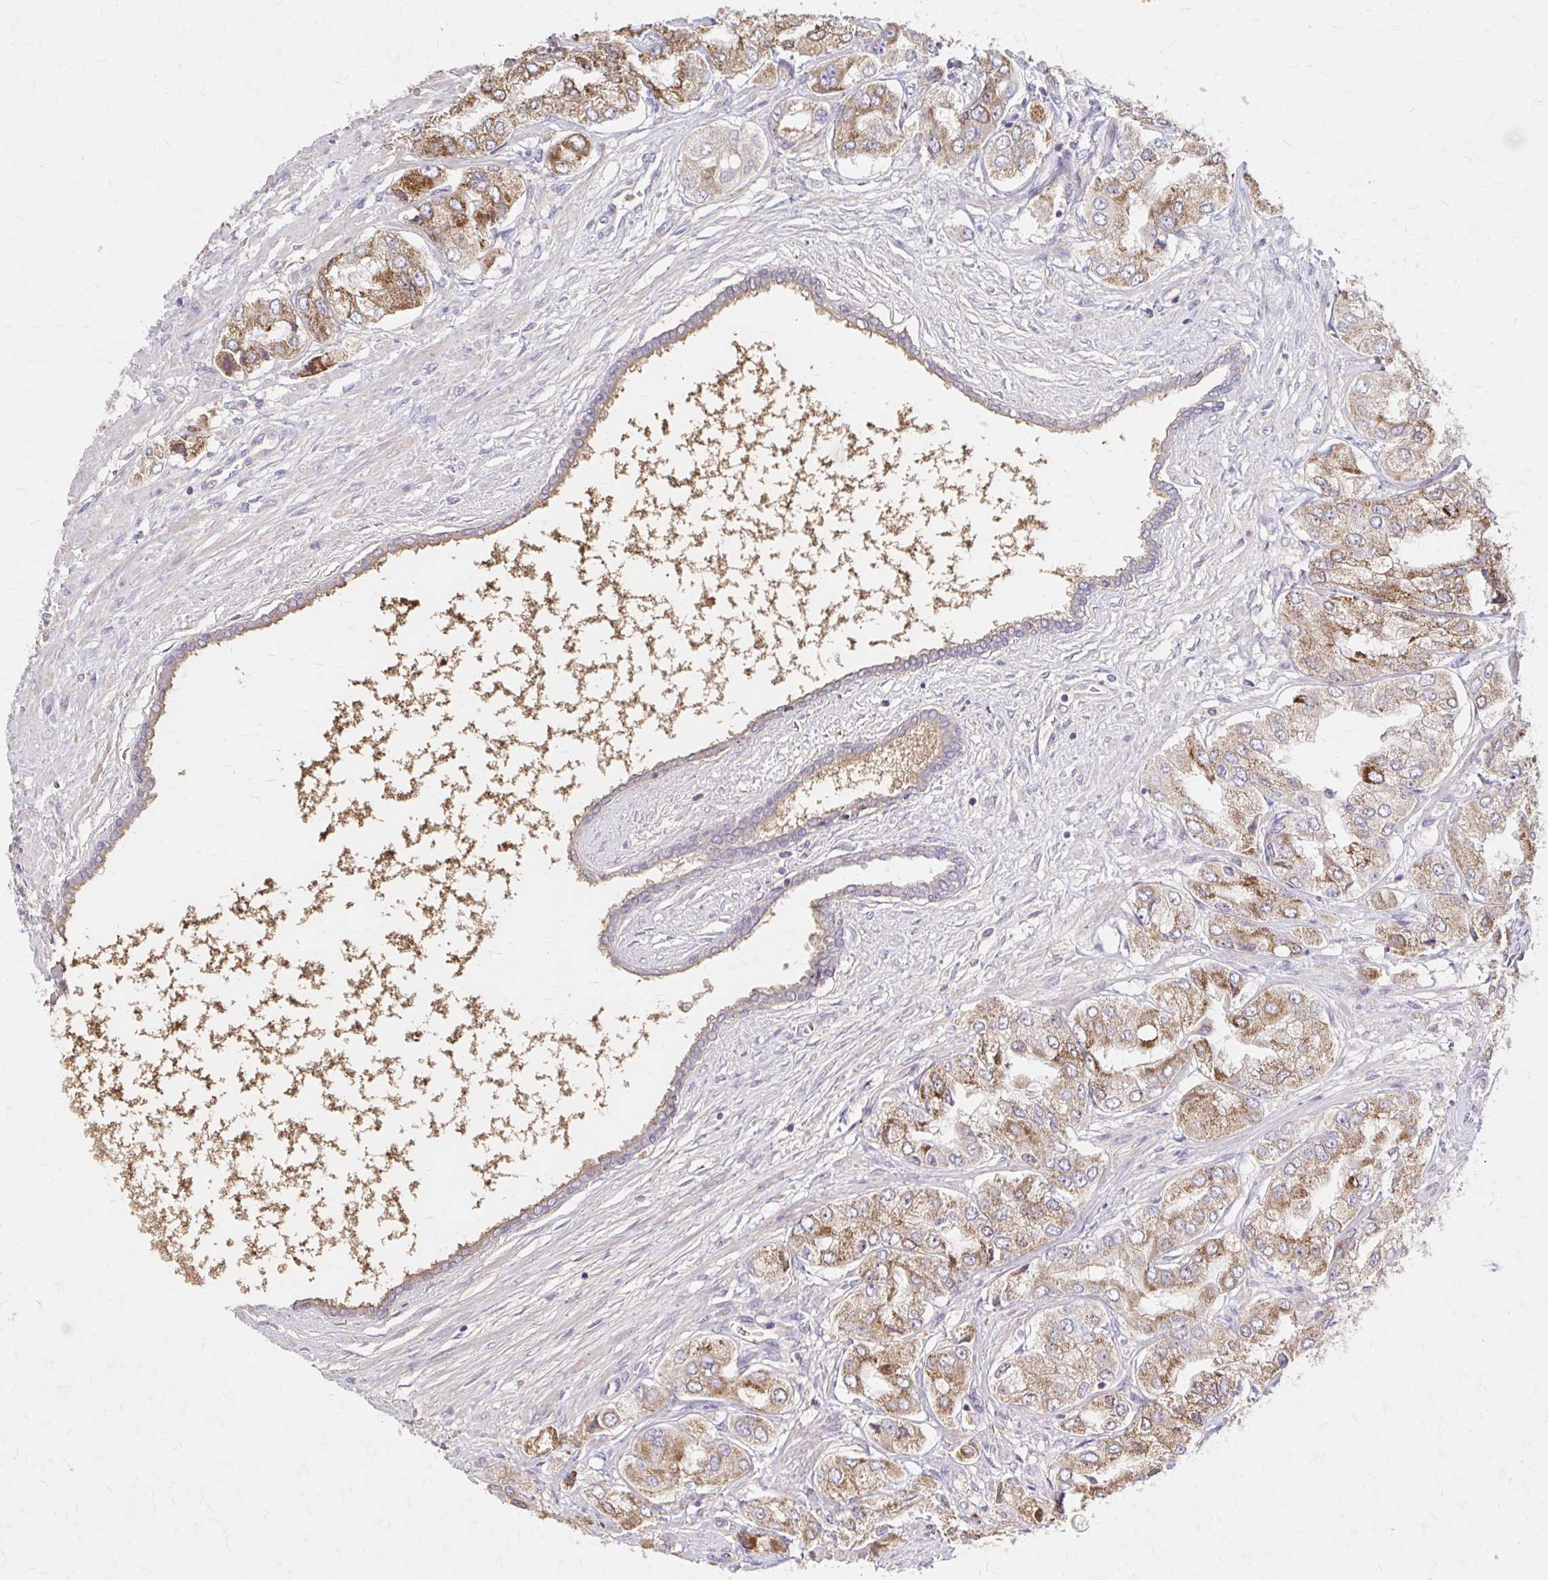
{"staining": {"intensity": "moderate", "quantity": "25%-75%", "location": "cytoplasmic/membranous"}, "tissue": "prostate cancer", "cell_type": "Tumor cells", "image_type": "cancer", "snomed": [{"axis": "morphology", "description": "Adenocarcinoma, Low grade"}, {"axis": "topography", "description": "Prostate"}], "caption": "Moderate cytoplasmic/membranous protein staining is identified in about 25%-75% of tumor cells in prostate cancer. The staining was performed using DAB, with brown indicating positive protein expression. Nuclei are stained blue with hematoxylin.", "gene": "HMGCS2", "patient": {"sex": "male", "age": 69}}